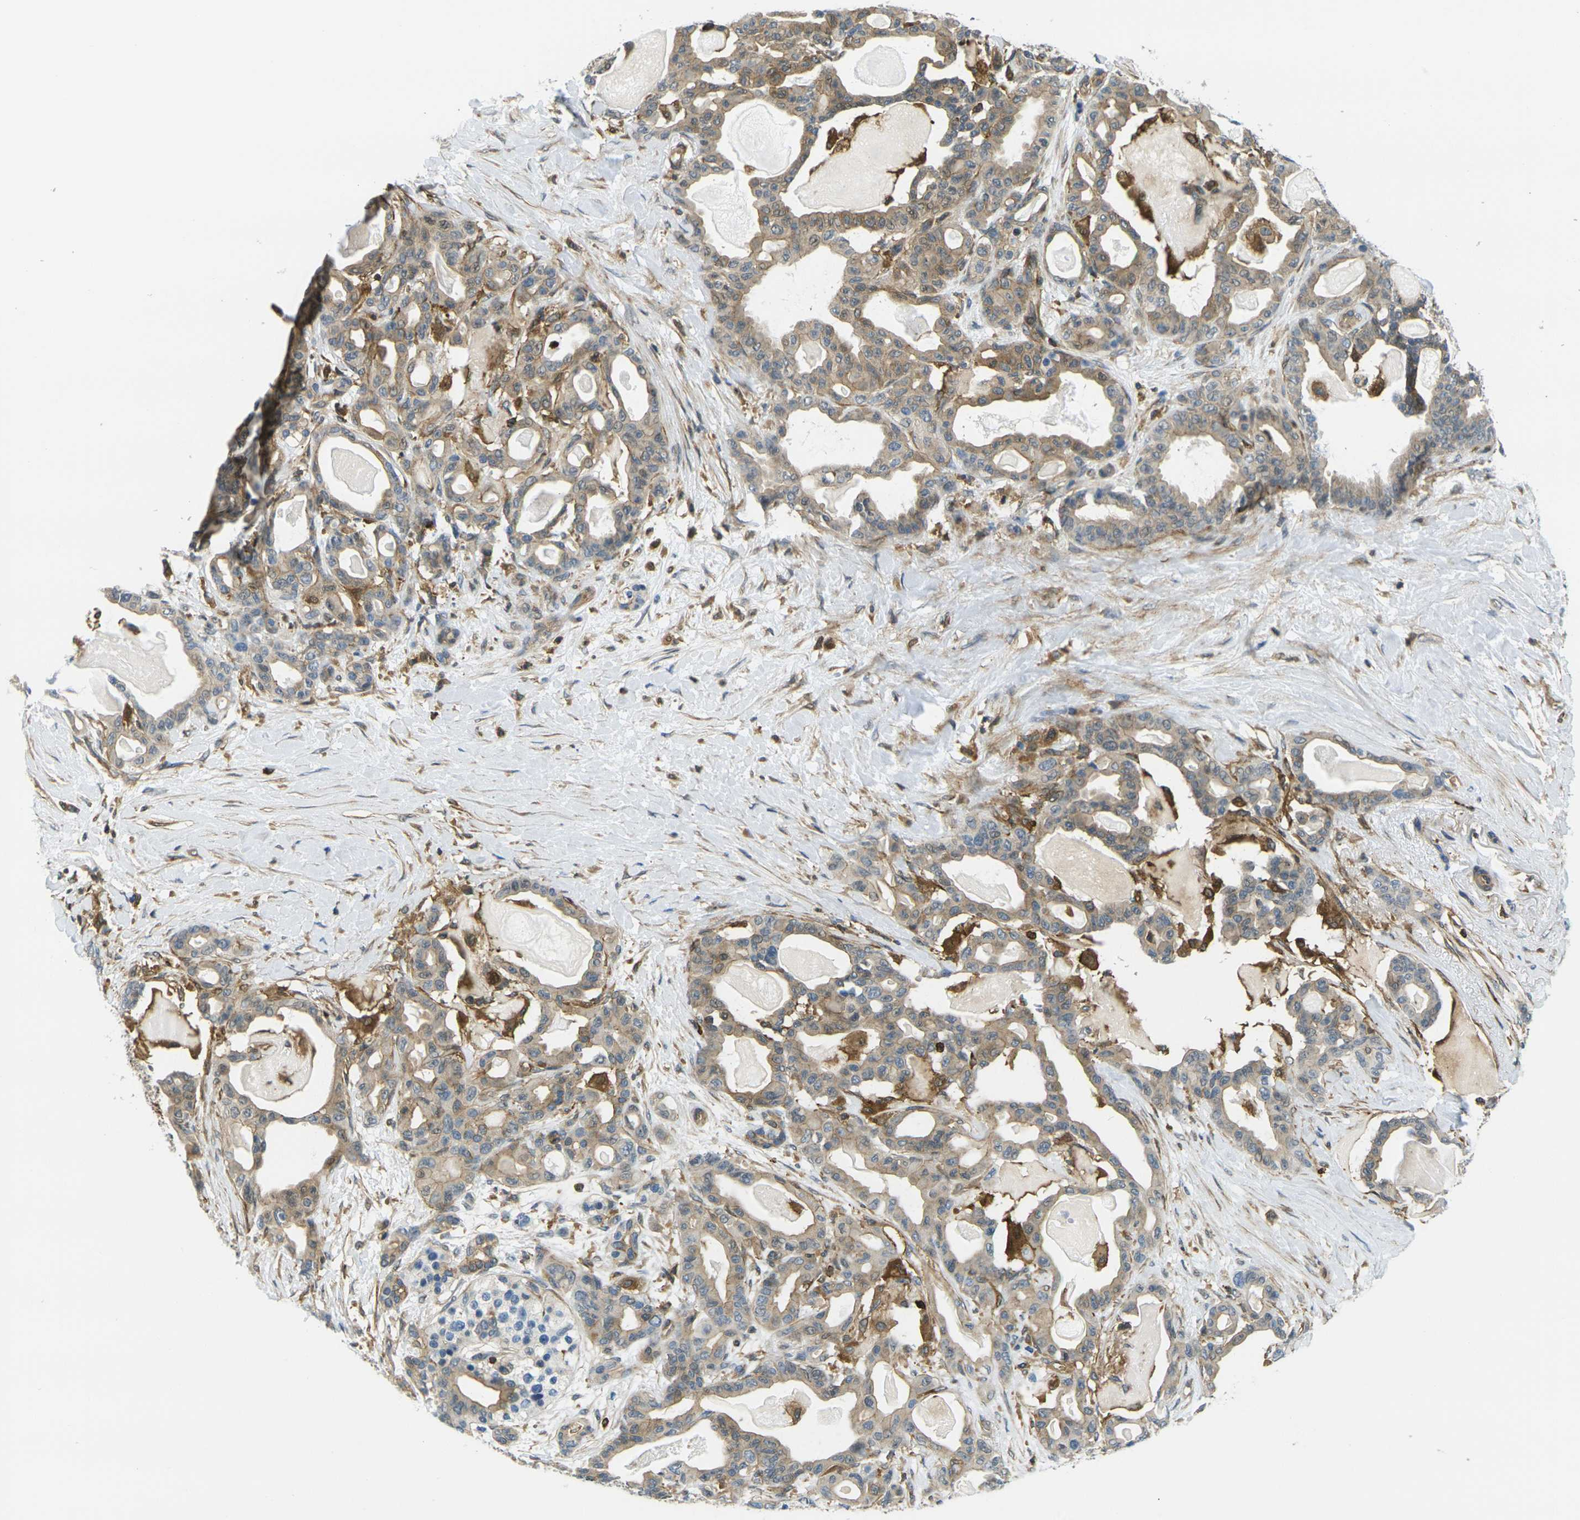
{"staining": {"intensity": "weak", "quantity": ">75%", "location": "cytoplasmic/membranous"}, "tissue": "pancreatic cancer", "cell_type": "Tumor cells", "image_type": "cancer", "snomed": [{"axis": "morphology", "description": "Adenocarcinoma, NOS"}, {"axis": "topography", "description": "Pancreas"}], "caption": "Adenocarcinoma (pancreatic) was stained to show a protein in brown. There is low levels of weak cytoplasmic/membranous expression in approximately >75% of tumor cells.", "gene": "LASP1", "patient": {"sex": "male", "age": 63}}